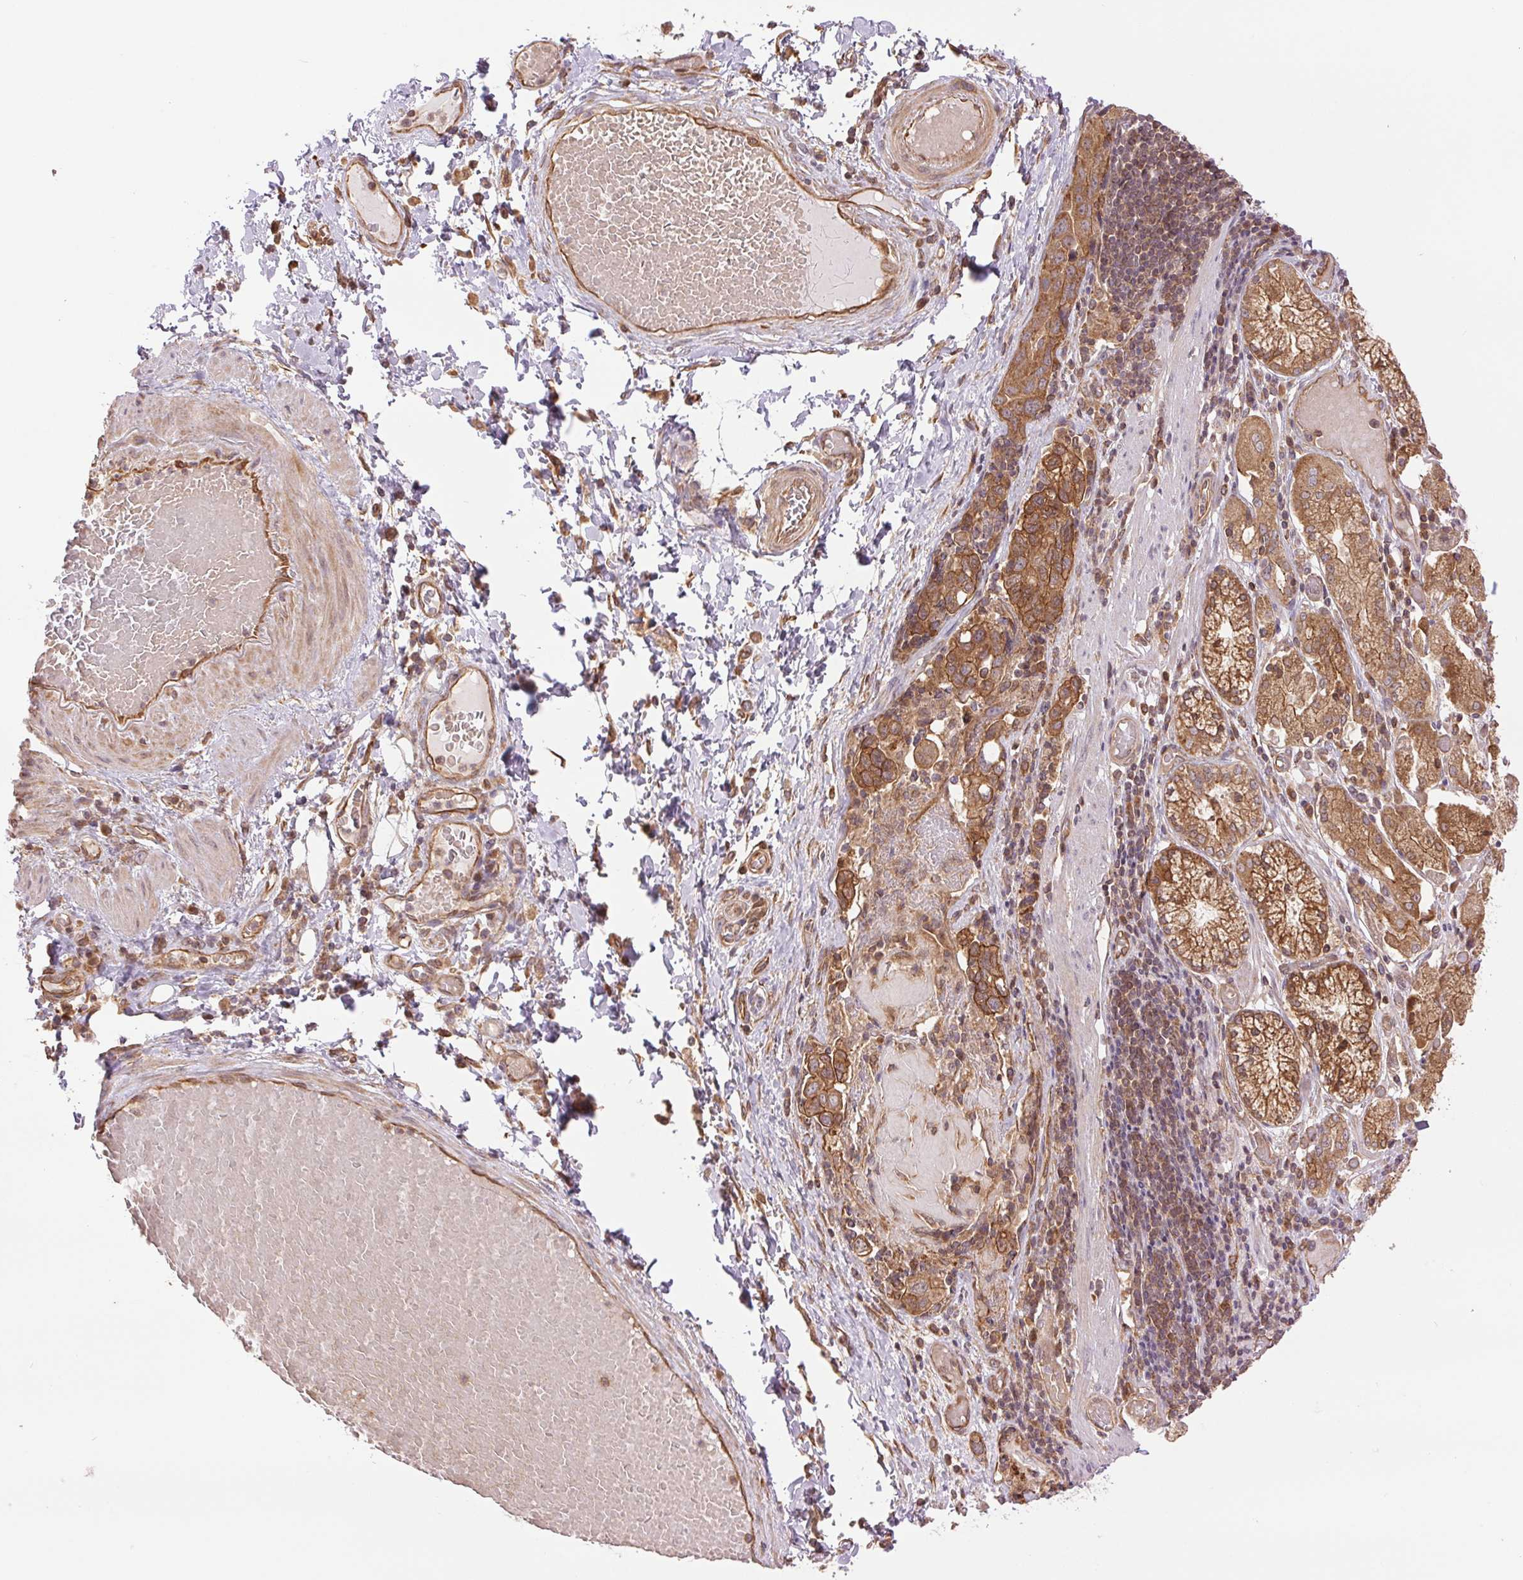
{"staining": {"intensity": "moderate", "quantity": ">75%", "location": "cytoplasmic/membranous"}, "tissue": "stomach cancer", "cell_type": "Tumor cells", "image_type": "cancer", "snomed": [{"axis": "morphology", "description": "Adenocarcinoma, NOS"}, {"axis": "topography", "description": "Stomach, upper"}, {"axis": "topography", "description": "Stomach"}], "caption": "Immunohistochemistry histopathology image of neoplastic tissue: adenocarcinoma (stomach) stained using immunohistochemistry (IHC) exhibits medium levels of moderate protein expression localized specifically in the cytoplasmic/membranous of tumor cells, appearing as a cytoplasmic/membranous brown color.", "gene": "STARD7", "patient": {"sex": "male", "age": 62}}